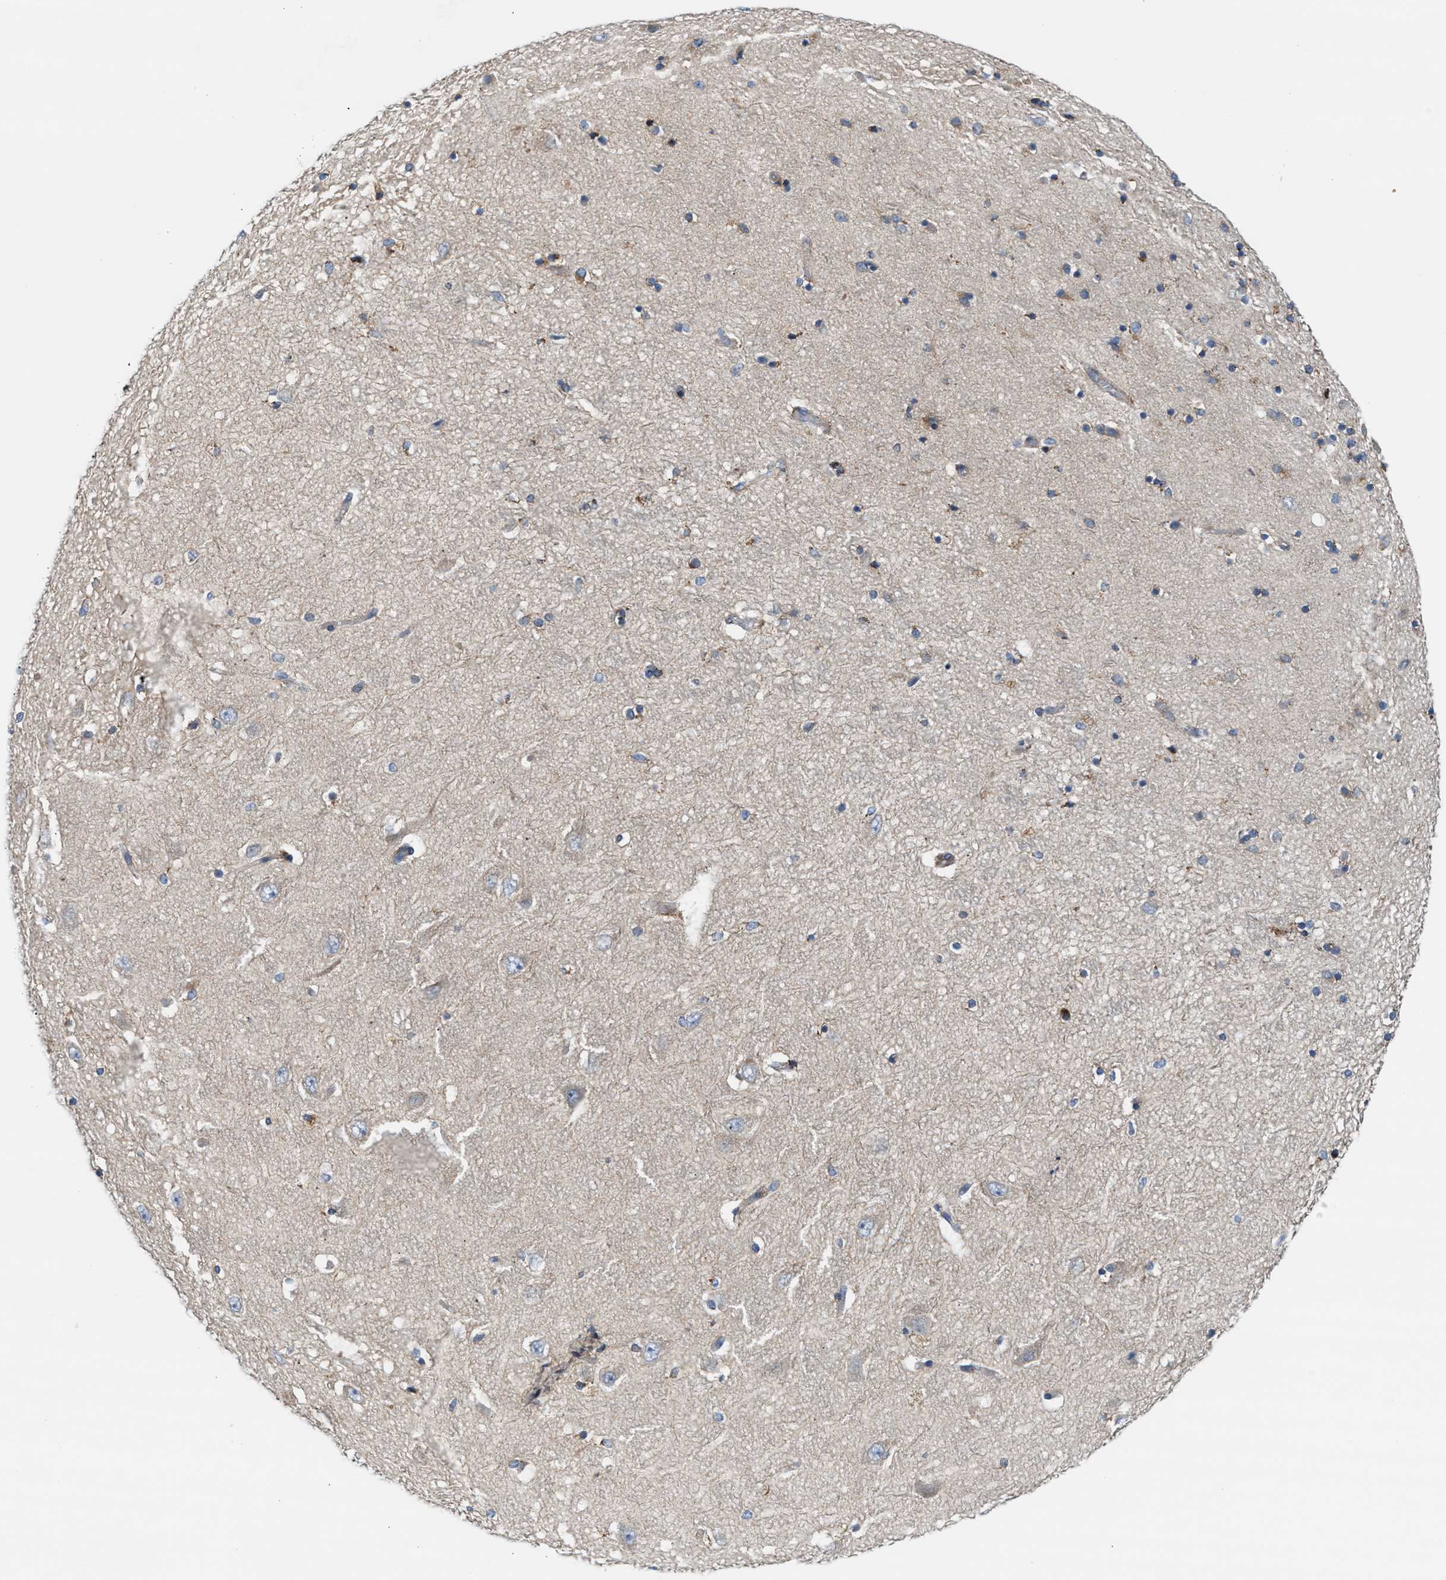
{"staining": {"intensity": "moderate", "quantity": "<25%", "location": "cytoplasmic/membranous"}, "tissue": "hippocampus", "cell_type": "Glial cells", "image_type": "normal", "snomed": [{"axis": "morphology", "description": "Normal tissue, NOS"}, {"axis": "topography", "description": "Hippocampus"}], "caption": "Benign hippocampus was stained to show a protein in brown. There is low levels of moderate cytoplasmic/membranous staining in about <25% of glial cells. Nuclei are stained in blue.", "gene": "TBC1D15", "patient": {"sex": "female", "age": 54}}